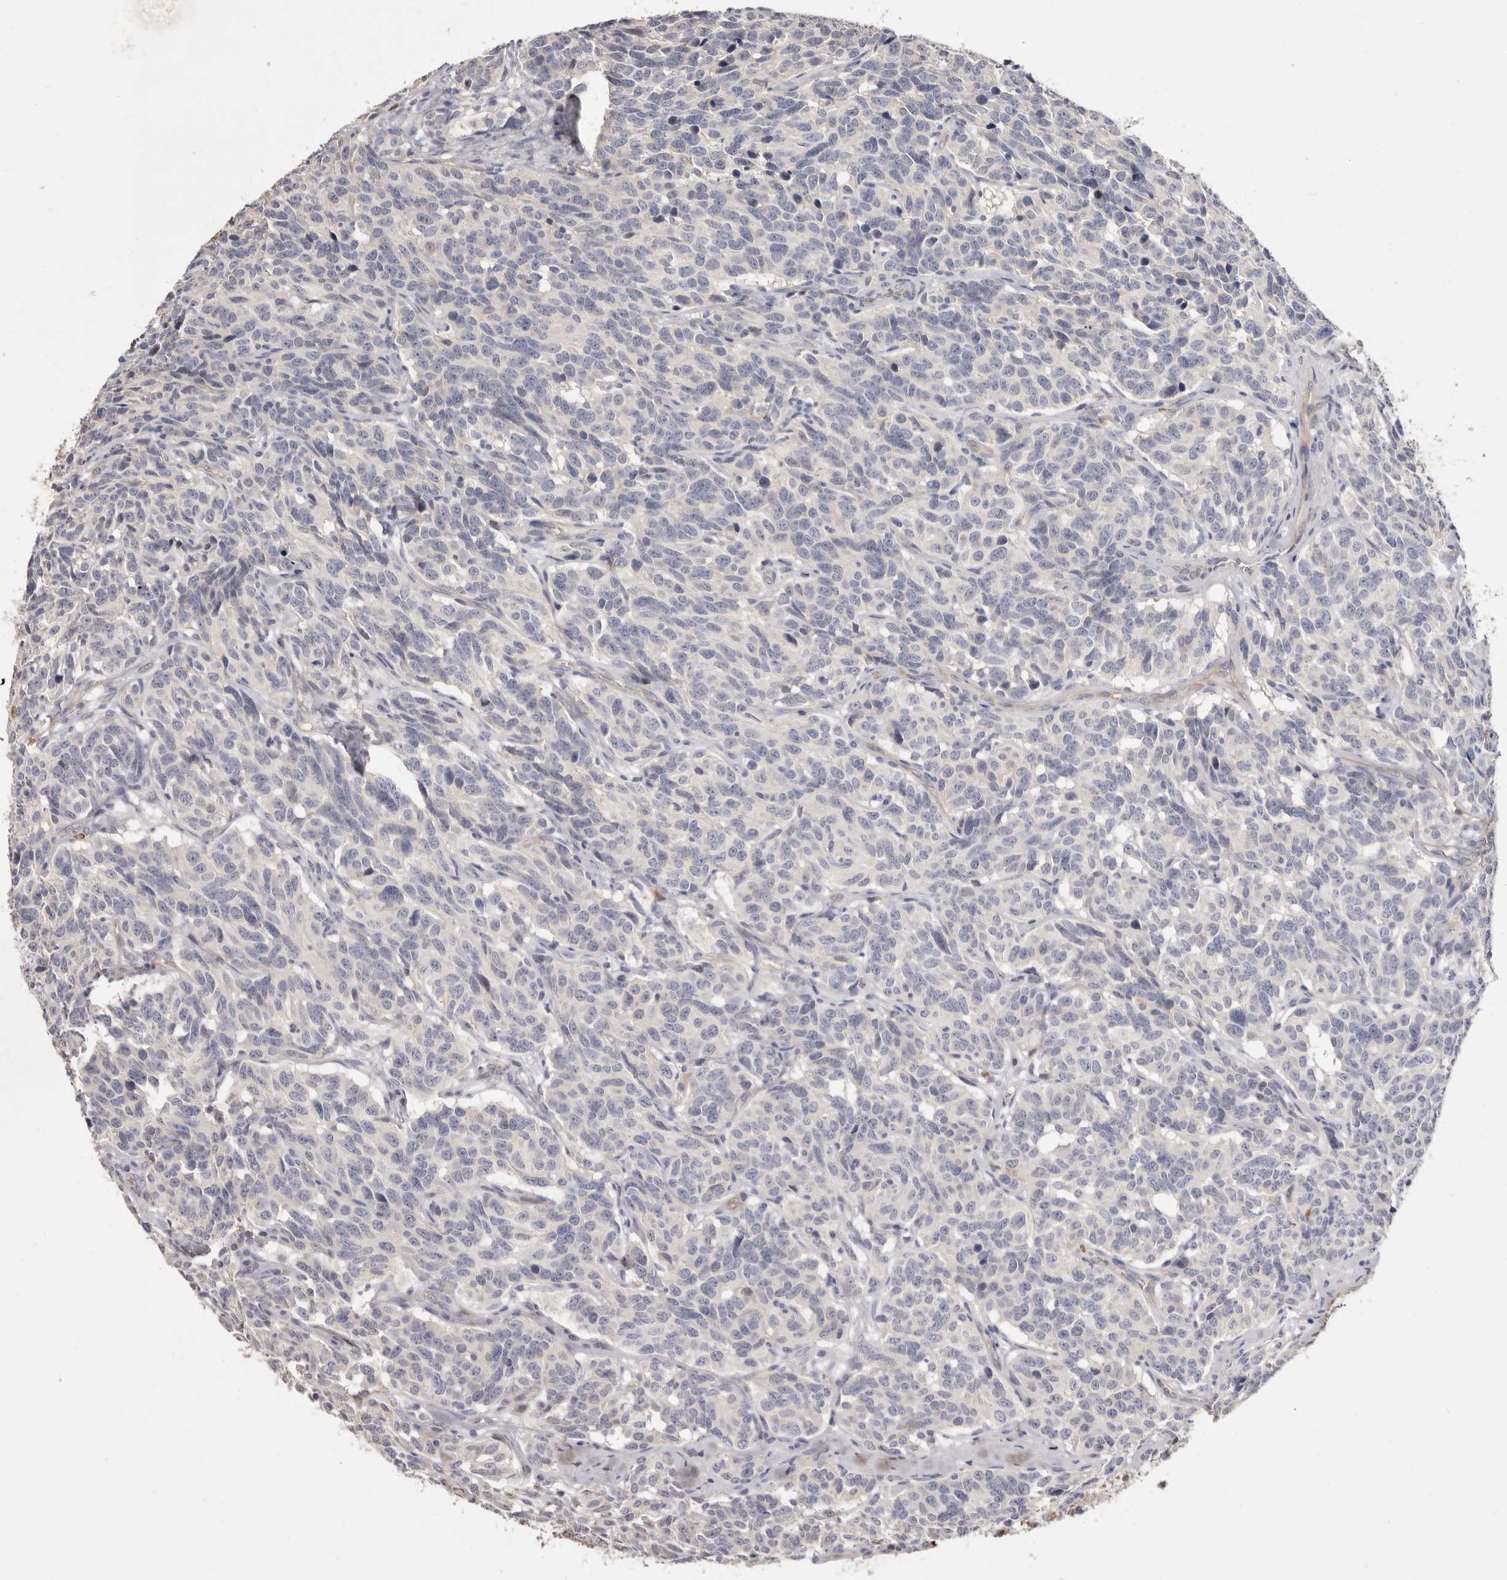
{"staining": {"intensity": "moderate", "quantity": "<25%", "location": "cytoplasmic/membranous"}, "tissue": "carcinoid", "cell_type": "Tumor cells", "image_type": "cancer", "snomed": [{"axis": "morphology", "description": "Carcinoid, malignant, NOS"}, {"axis": "topography", "description": "Lung"}], "caption": "Human carcinoid (malignant) stained for a protein (brown) shows moderate cytoplasmic/membranous positive staining in approximately <25% of tumor cells.", "gene": "MMACHC", "patient": {"sex": "female", "age": 46}}